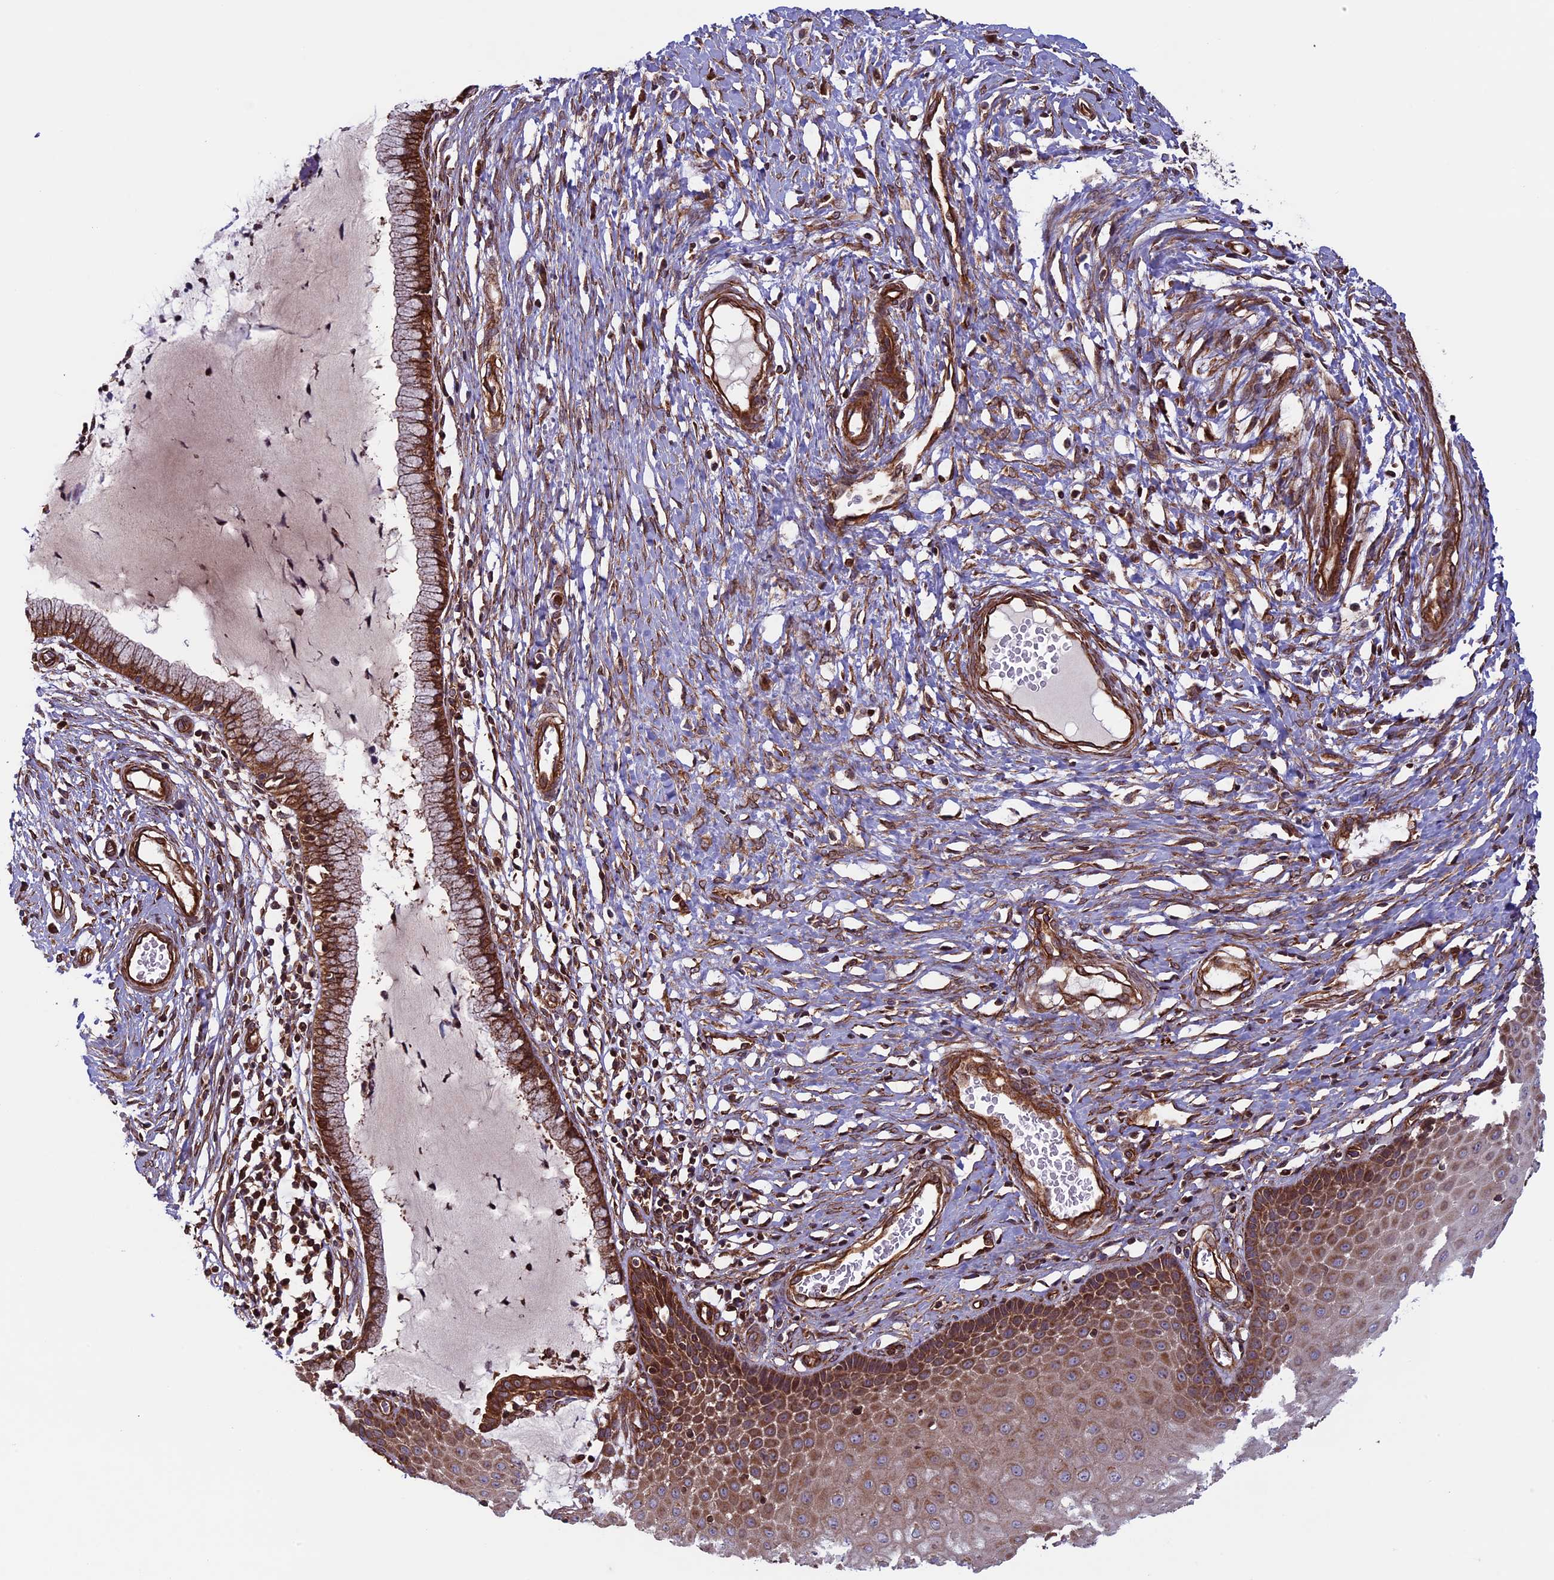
{"staining": {"intensity": "moderate", "quantity": ">75%", "location": "cytoplasmic/membranous"}, "tissue": "cervix", "cell_type": "Glandular cells", "image_type": "normal", "snomed": [{"axis": "morphology", "description": "Normal tissue, NOS"}, {"axis": "topography", "description": "Cervix"}], "caption": "Immunohistochemical staining of benign human cervix displays >75% levels of moderate cytoplasmic/membranous protein positivity in about >75% of glandular cells.", "gene": "CCDC8", "patient": {"sex": "female", "age": 55}}